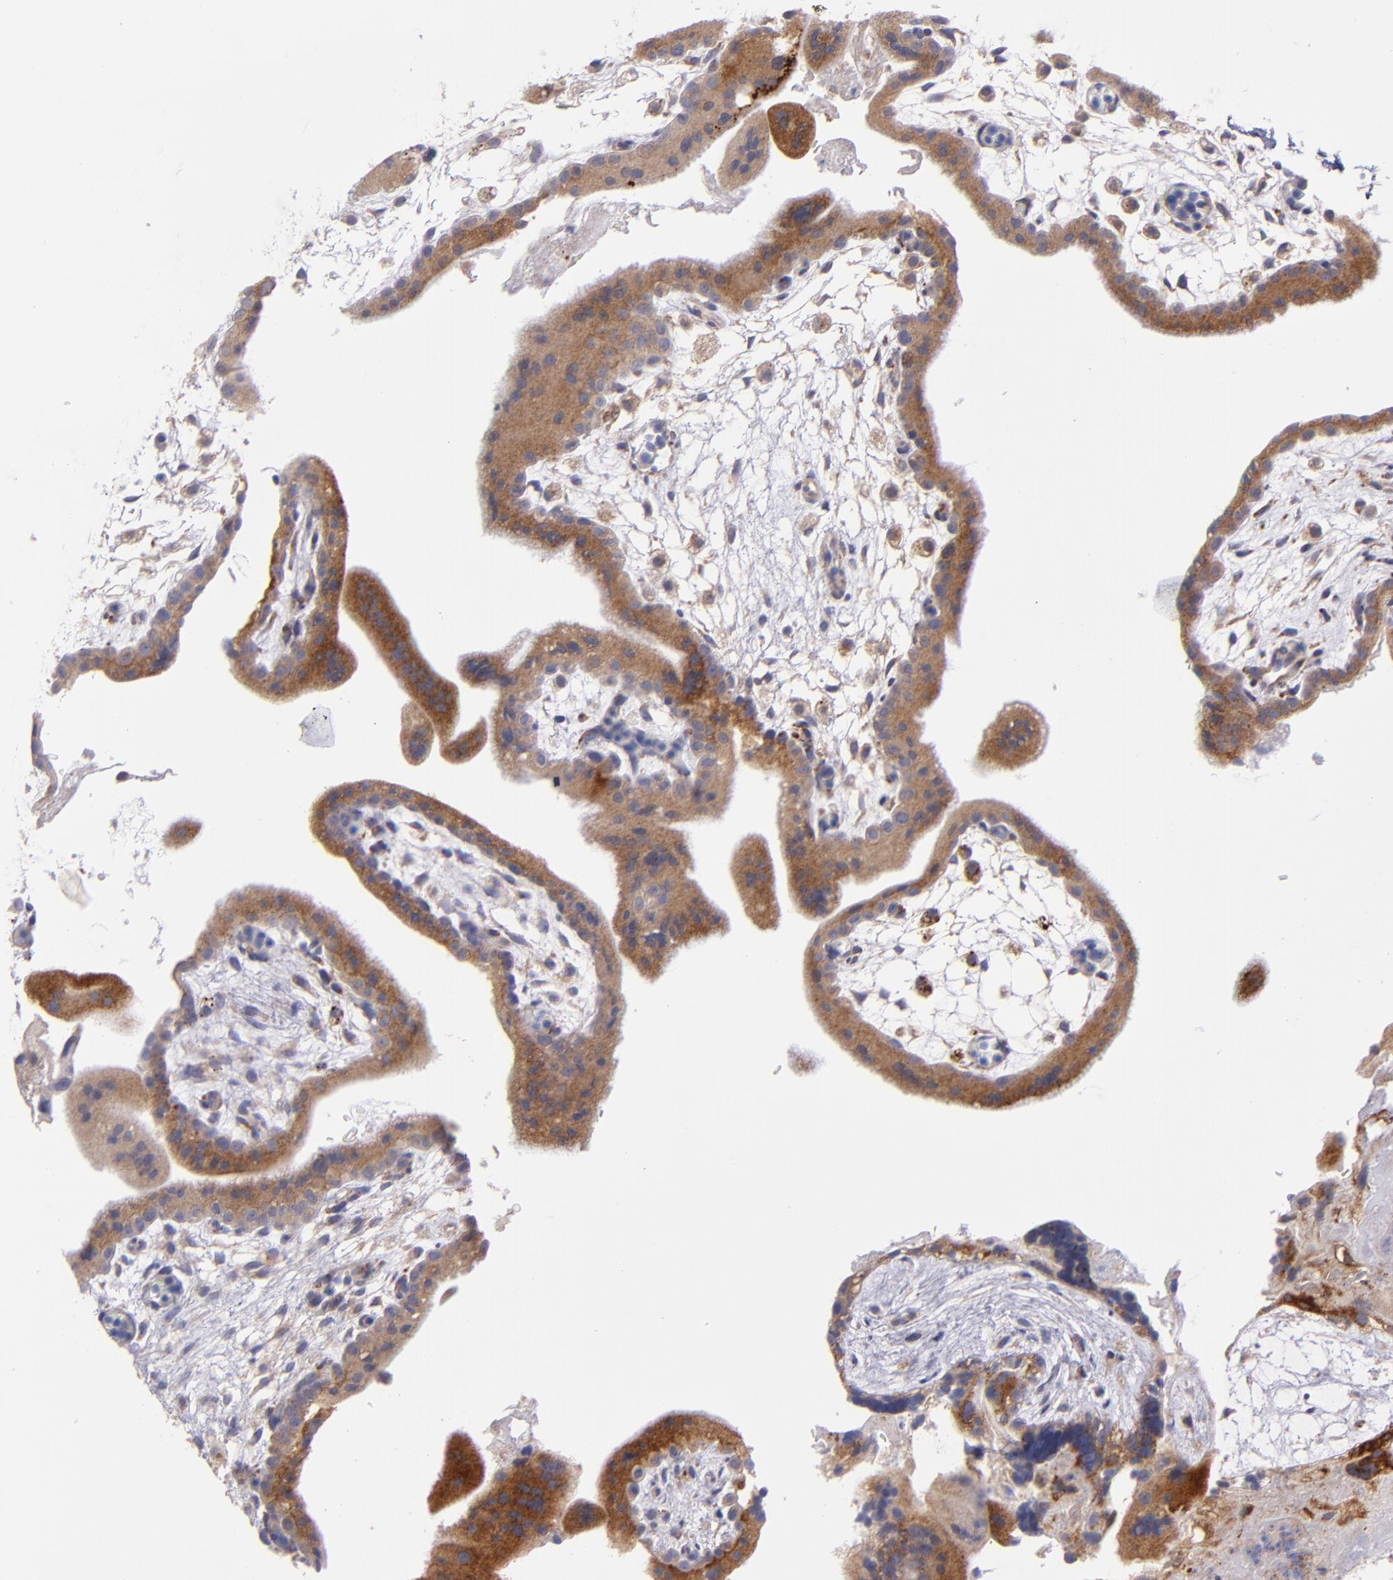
{"staining": {"intensity": "moderate", "quantity": ">75%", "location": "cytoplasmic/membranous"}, "tissue": "placenta", "cell_type": "Trophoblastic cells", "image_type": "normal", "snomed": [{"axis": "morphology", "description": "Normal tissue, NOS"}, {"axis": "topography", "description": "Placenta"}], "caption": "An immunohistochemistry histopathology image of normal tissue is shown. Protein staining in brown shows moderate cytoplasmic/membranous positivity in placenta within trophoblastic cells.", "gene": "IFIH1", "patient": {"sex": "female", "age": 35}}